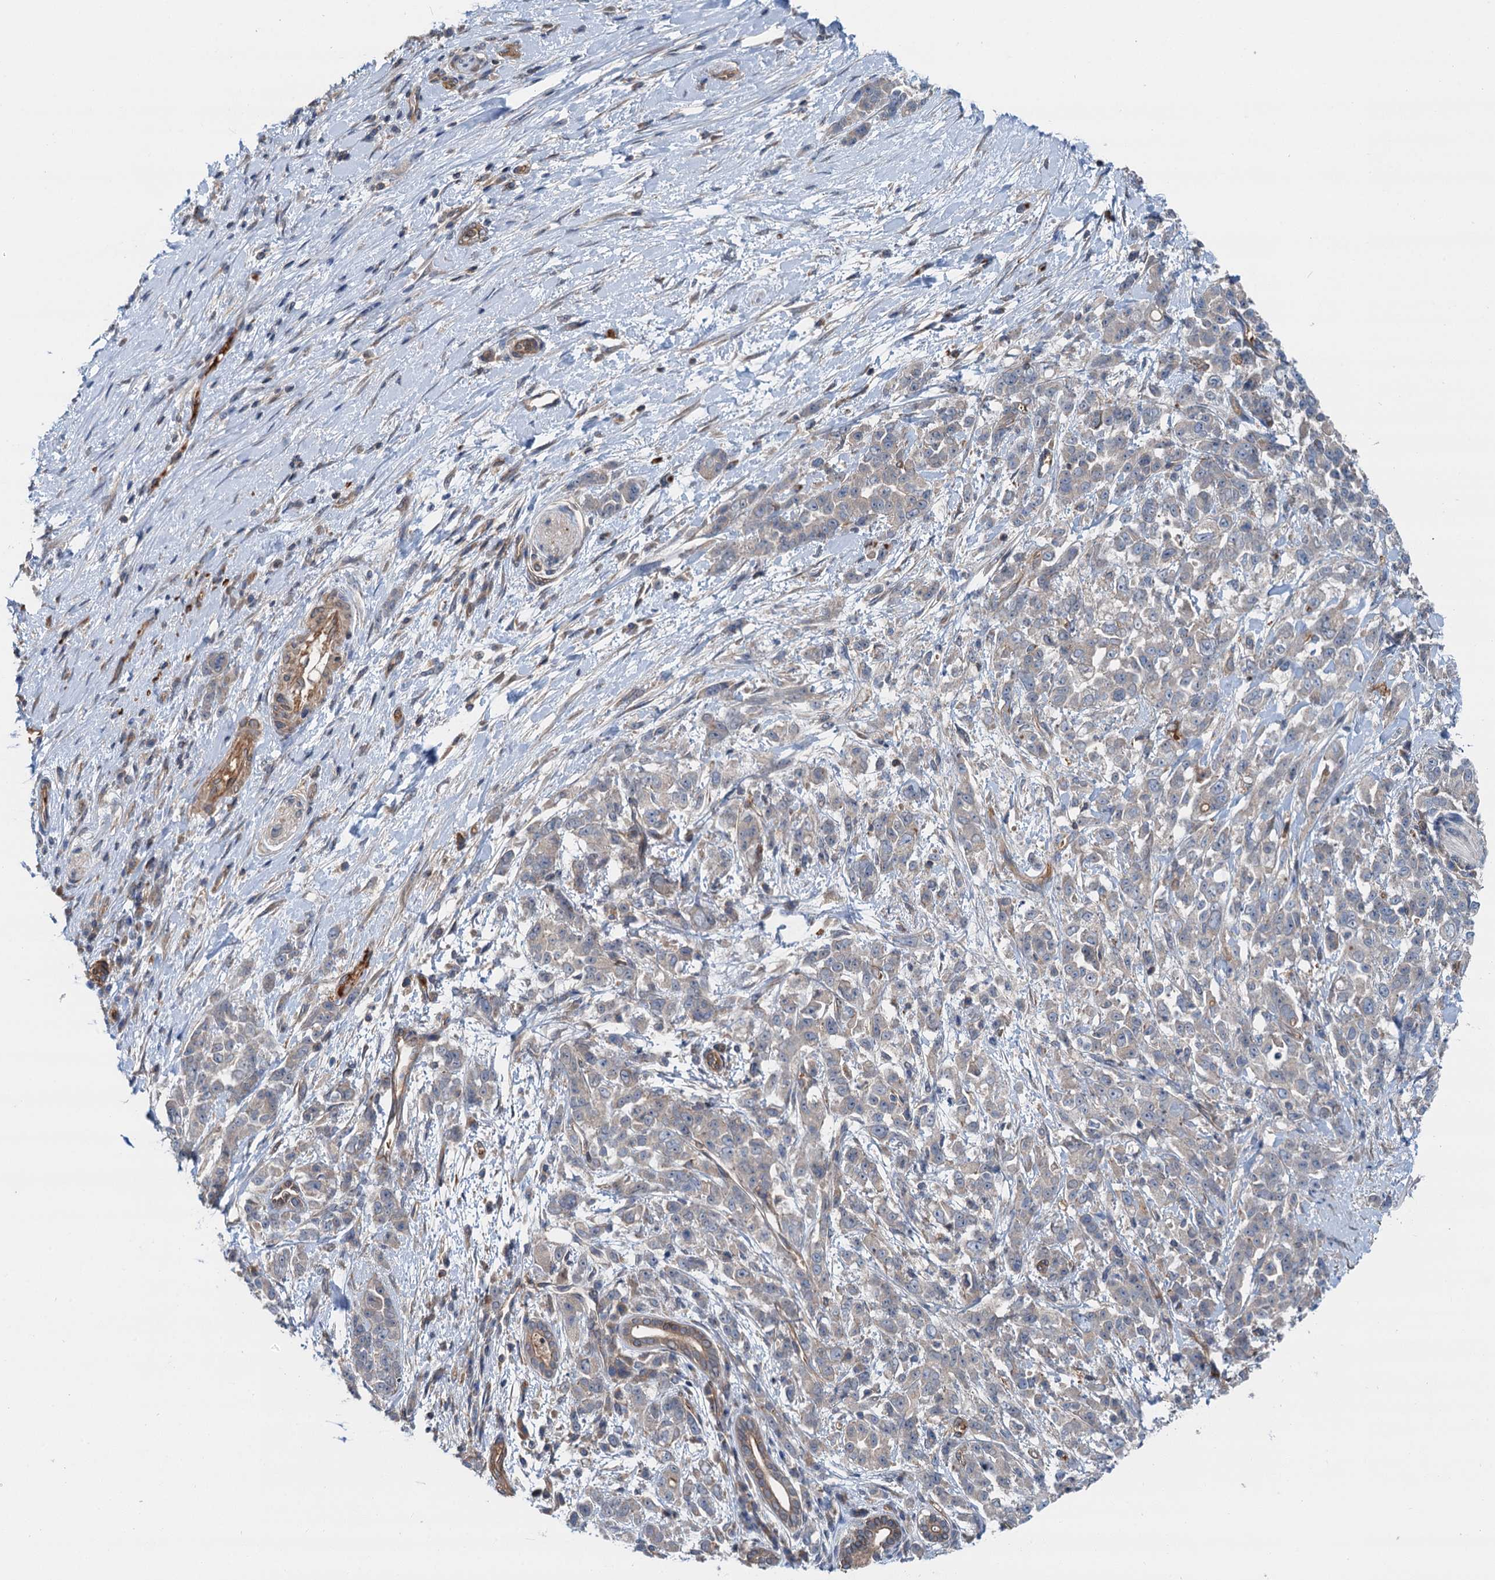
{"staining": {"intensity": "weak", "quantity": "<25%", "location": "cytoplasmic/membranous"}, "tissue": "pancreatic cancer", "cell_type": "Tumor cells", "image_type": "cancer", "snomed": [{"axis": "morphology", "description": "Normal tissue, NOS"}, {"axis": "morphology", "description": "Adenocarcinoma, NOS"}, {"axis": "topography", "description": "Pancreas"}], "caption": "Tumor cells show no significant protein expression in pancreatic cancer. Nuclei are stained in blue.", "gene": "ROGDI", "patient": {"sex": "female", "age": 64}}